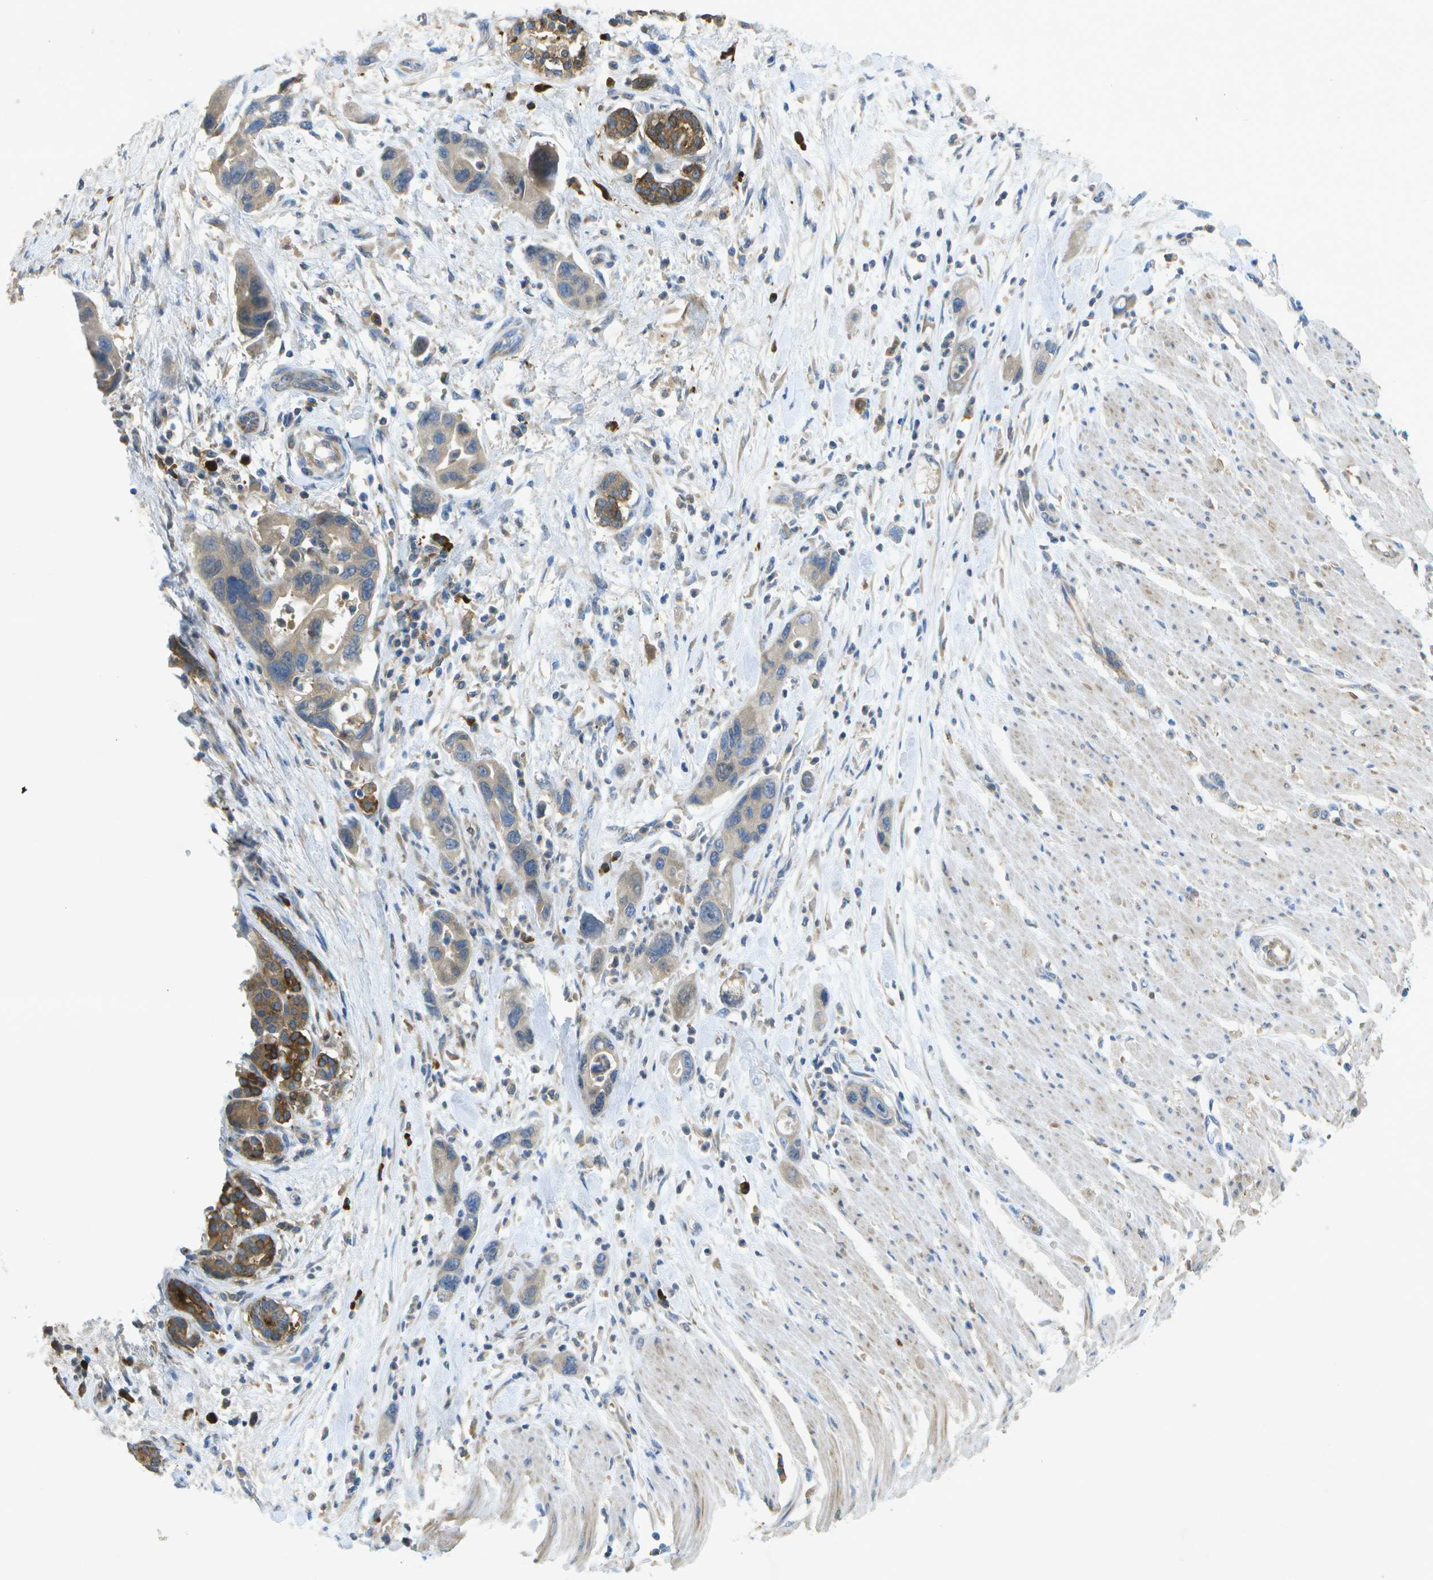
{"staining": {"intensity": "moderate", "quantity": "25%-75%", "location": "cytoplasmic/membranous"}, "tissue": "pancreatic cancer", "cell_type": "Tumor cells", "image_type": "cancer", "snomed": [{"axis": "morphology", "description": "Normal tissue, NOS"}, {"axis": "morphology", "description": "Adenocarcinoma, NOS"}, {"axis": "topography", "description": "Pancreas"}], "caption": "Immunohistochemistry (IHC) staining of adenocarcinoma (pancreatic), which shows medium levels of moderate cytoplasmic/membranous staining in approximately 25%-75% of tumor cells indicating moderate cytoplasmic/membranous protein staining. The staining was performed using DAB (brown) for protein detection and nuclei were counterstained in hematoxylin (blue).", "gene": "WNK2", "patient": {"sex": "female", "age": 71}}